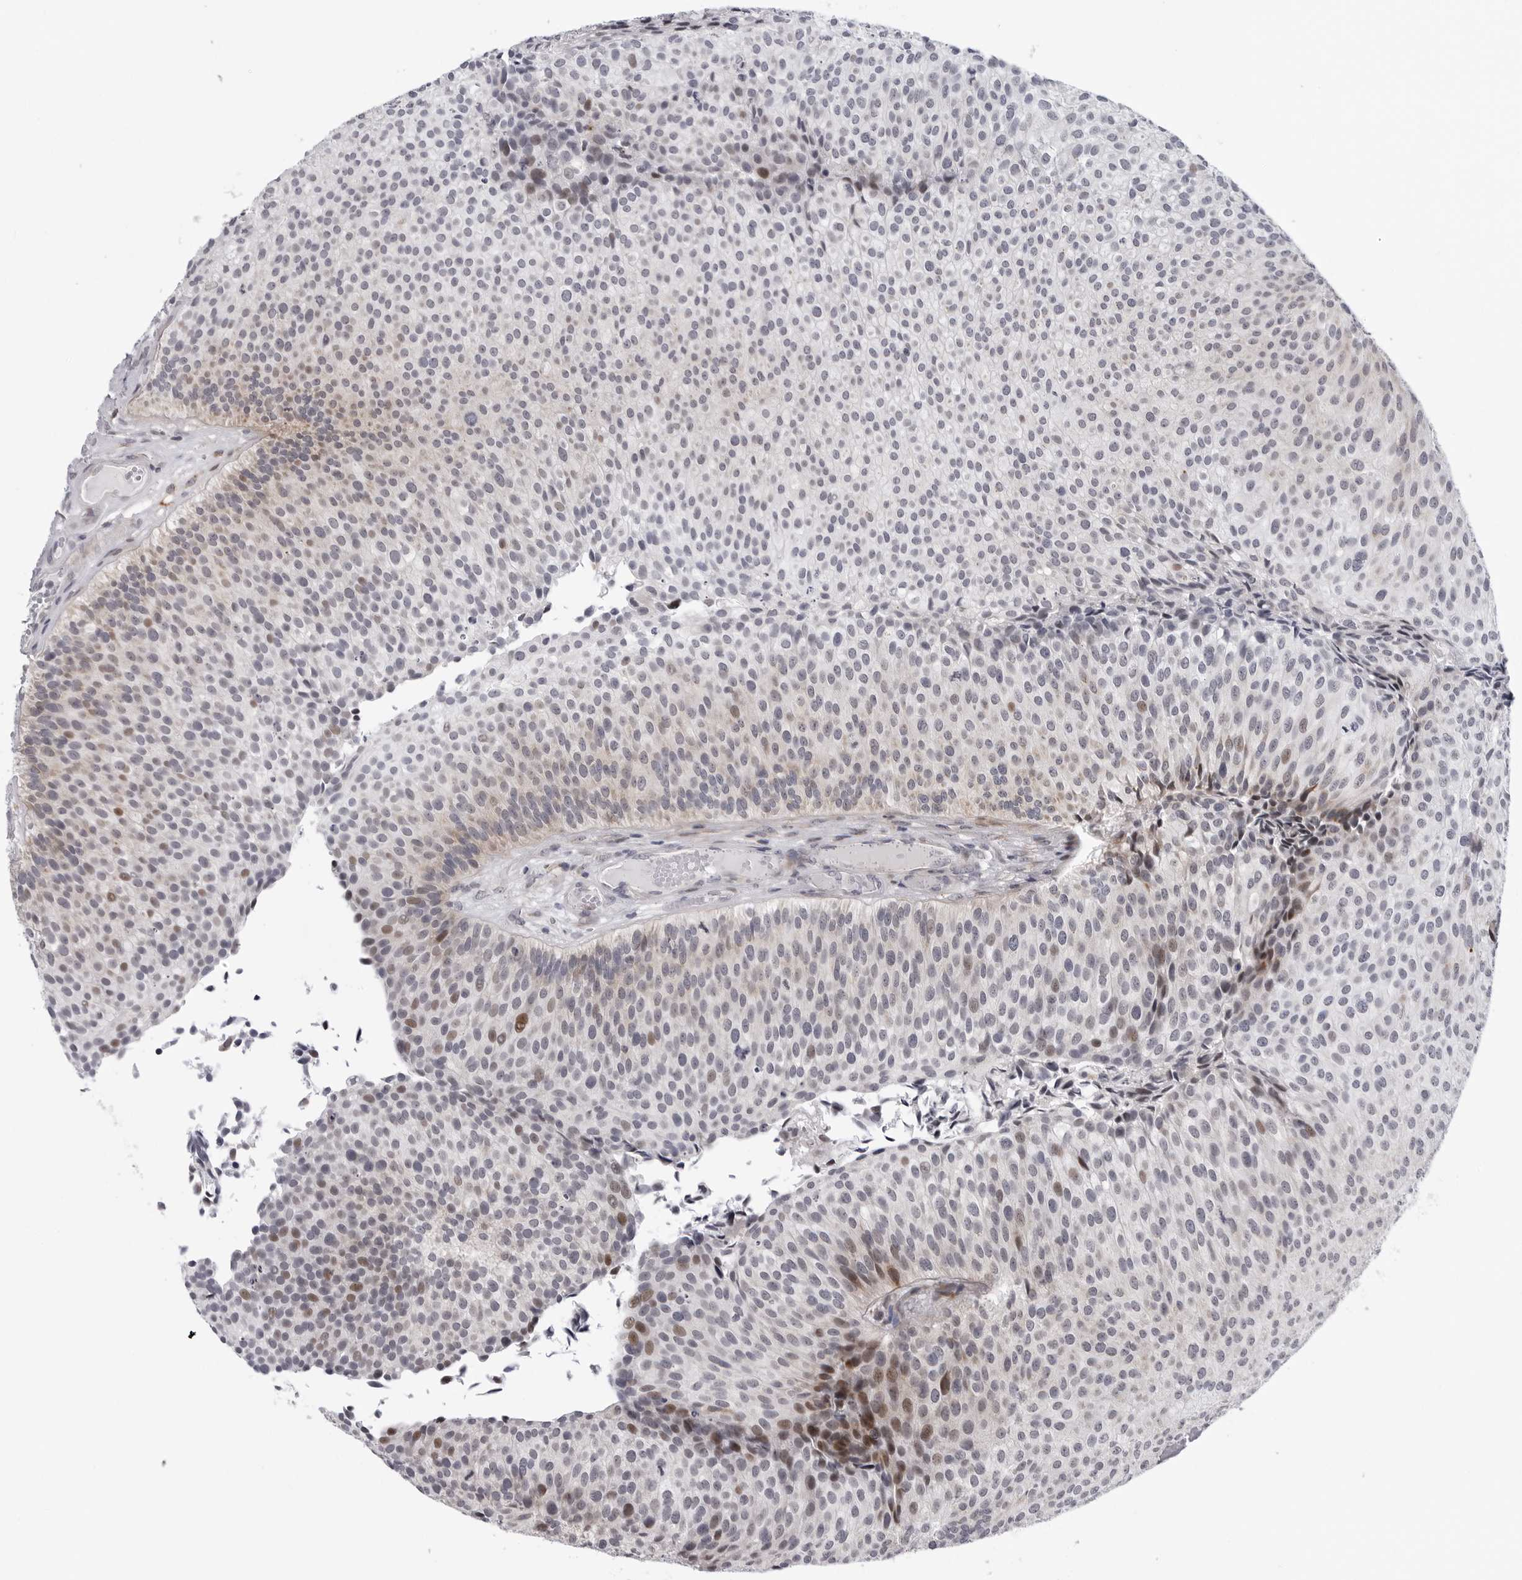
{"staining": {"intensity": "moderate", "quantity": "<25%", "location": "nuclear"}, "tissue": "urothelial cancer", "cell_type": "Tumor cells", "image_type": "cancer", "snomed": [{"axis": "morphology", "description": "Urothelial carcinoma, Low grade"}, {"axis": "topography", "description": "Urinary bladder"}], "caption": "Moderate nuclear expression is identified in about <25% of tumor cells in urothelial cancer. The staining is performed using DAB (3,3'-diaminobenzidine) brown chromogen to label protein expression. The nuclei are counter-stained blue using hematoxylin.", "gene": "CDK20", "patient": {"sex": "male", "age": 86}}